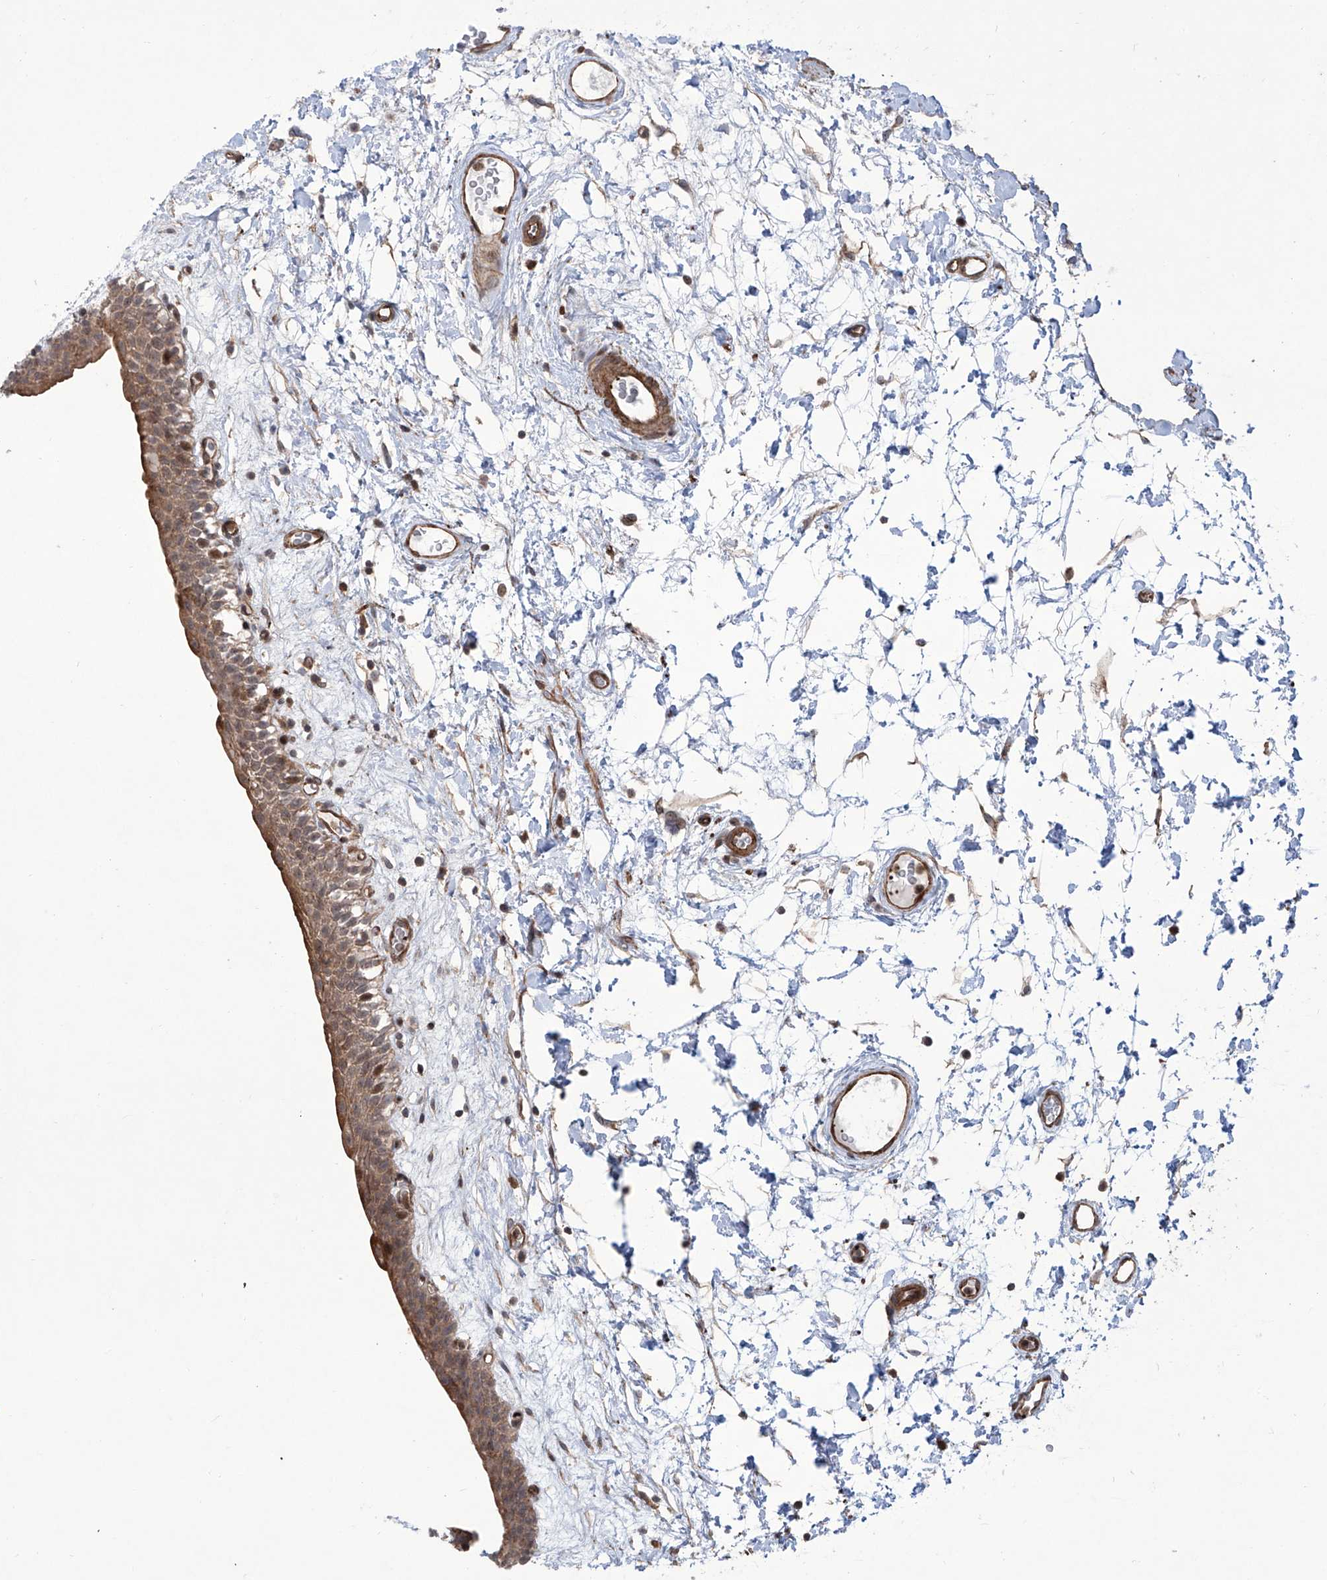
{"staining": {"intensity": "moderate", "quantity": "25%-75%", "location": "cytoplasmic/membranous"}, "tissue": "urinary bladder", "cell_type": "Urothelial cells", "image_type": "normal", "snomed": [{"axis": "morphology", "description": "Normal tissue, NOS"}, {"axis": "topography", "description": "Urinary bladder"}], "caption": "High-power microscopy captured an immunohistochemistry image of benign urinary bladder, revealing moderate cytoplasmic/membranous expression in about 25%-75% of urothelial cells. Immunohistochemistry stains the protein in brown and the nuclei are stained blue.", "gene": "APAF1", "patient": {"sex": "male", "age": 83}}